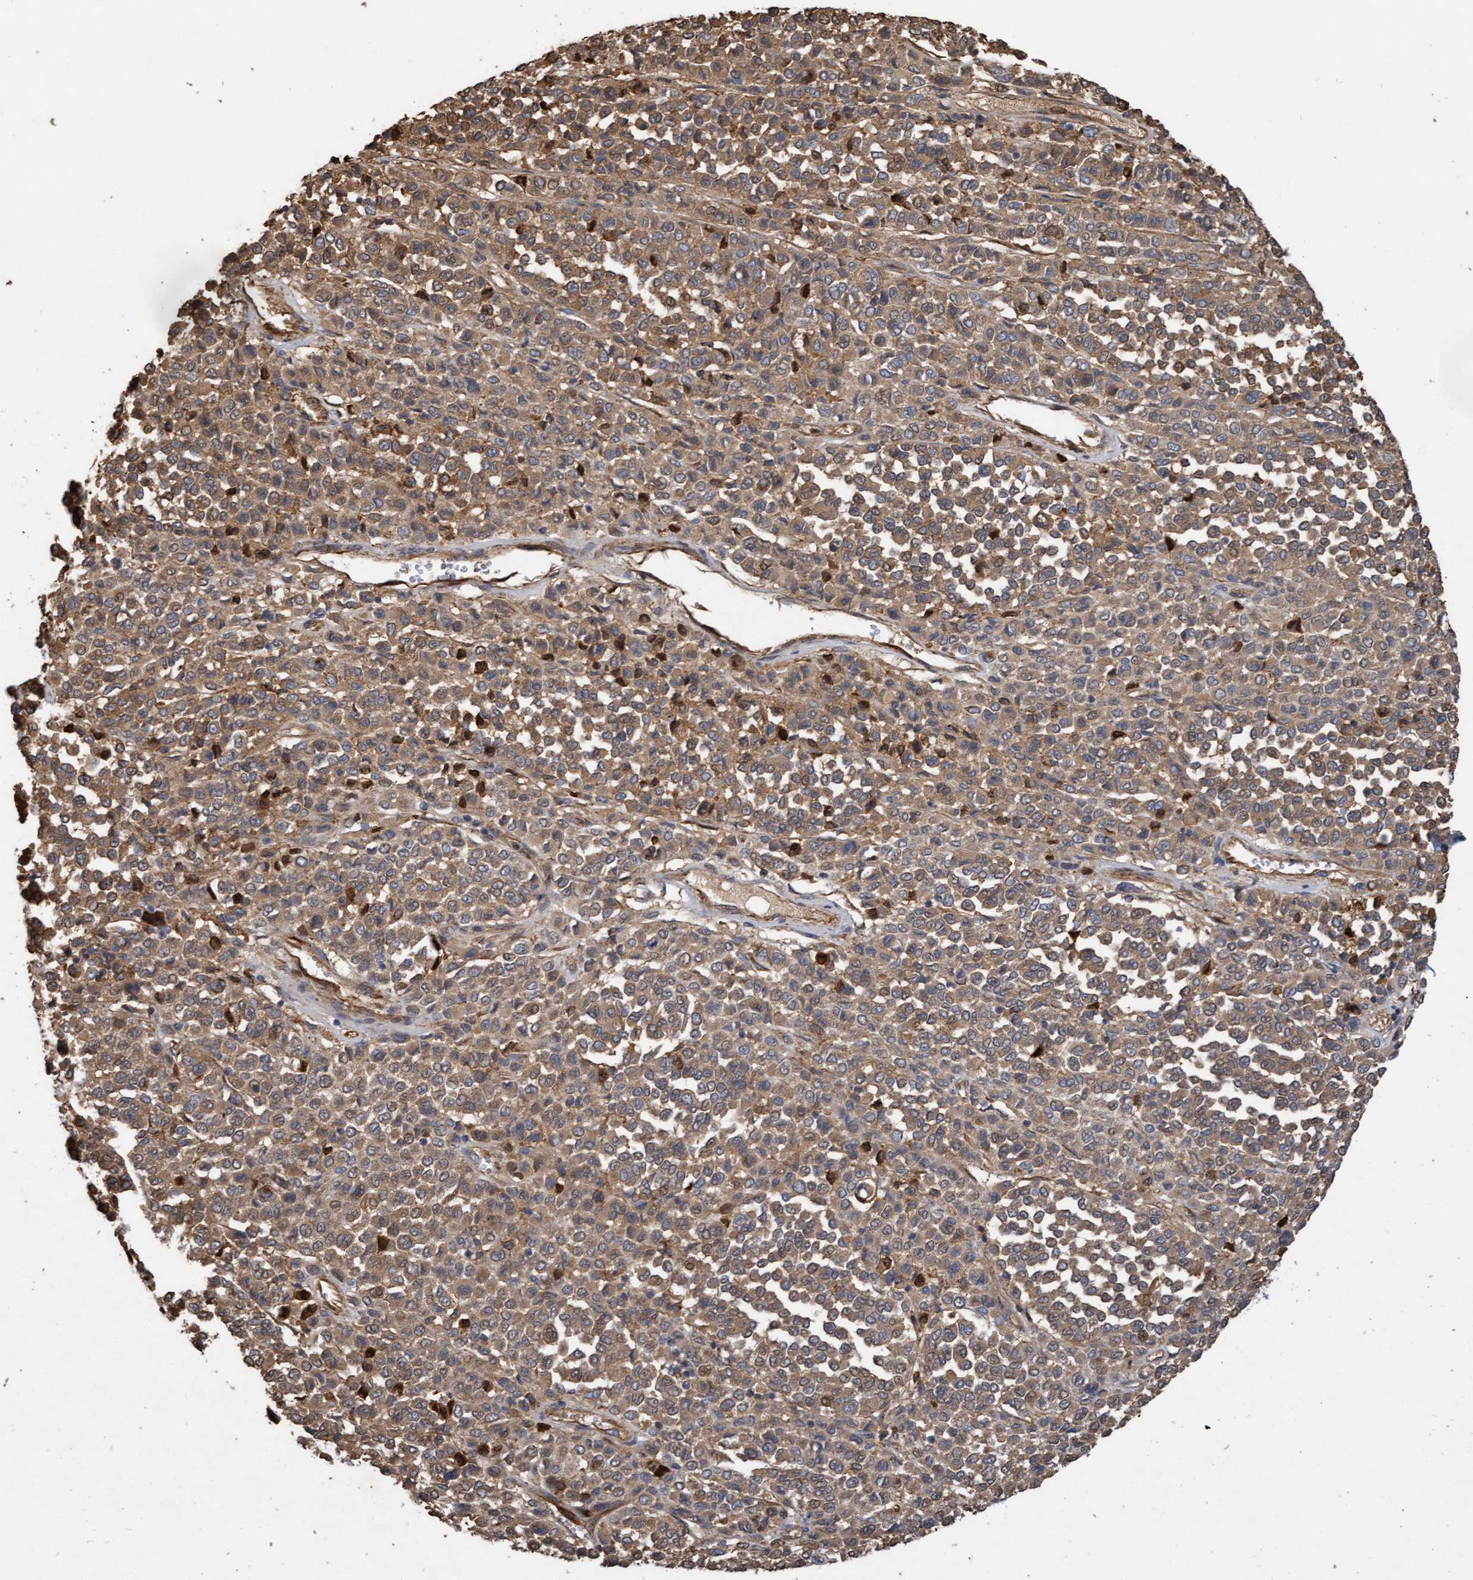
{"staining": {"intensity": "moderate", "quantity": ">75%", "location": "cytoplasmic/membranous"}, "tissue": "melanoma", "cell_type": "Tumor cells", "image_type": "cancer", "snomed": [{"axis": "morphology", "description": "Malignant melanoma, Metastatic site"}, {"axis": "topography", "description": "Pancreas"}], "caption": "The micrograph displays staining of malignant melanoma (metastatic site), revealing moderate cytoplasmic/membranous protein positivity (brown color) within tumor cells.", "gene": "ERAL1", "patient": {"sex": "female", "age": 30}}